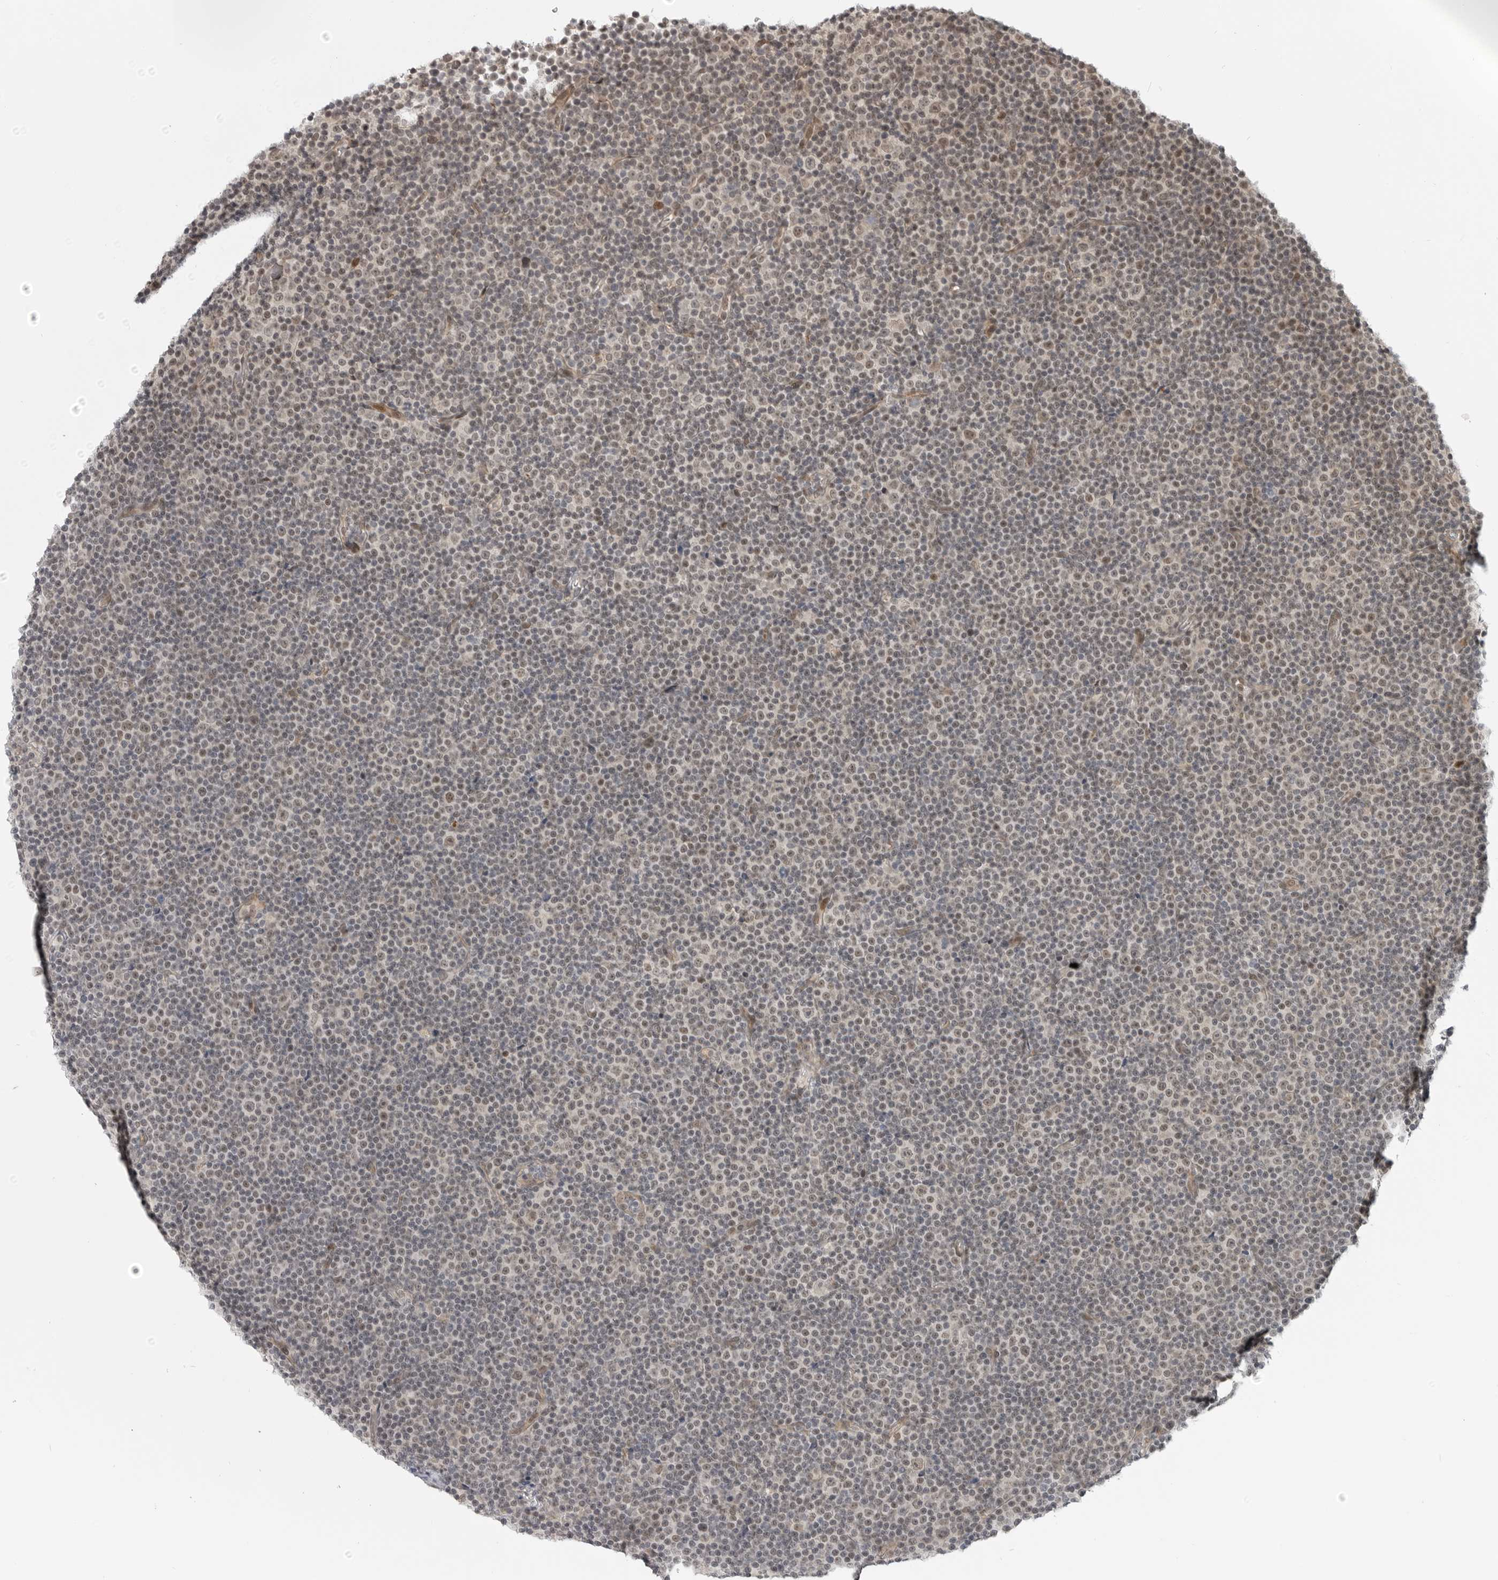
{"staining": {"intensity": "weak", "quantity": "25%-75%", "location": "nuclear"}, "tissue": "lymphoma", "cell_type": "Tumor cells", "image_type": "cancer", "snomed": [{"axis": "morphology", "description": "Malignant lymphoma, non-Hodgkin's type, Low grade"}, {"axis": "topography", "description": "Lymph node"}], "caption": "The micrograph displays a brown stain indicating the presence of a protein in the nuclear of tumor cells in low-grade malignant lymphoma, non-Hodgkin's type.", "gene": "CEP295NL", "patient": {"sex": "female", "age": 67}}